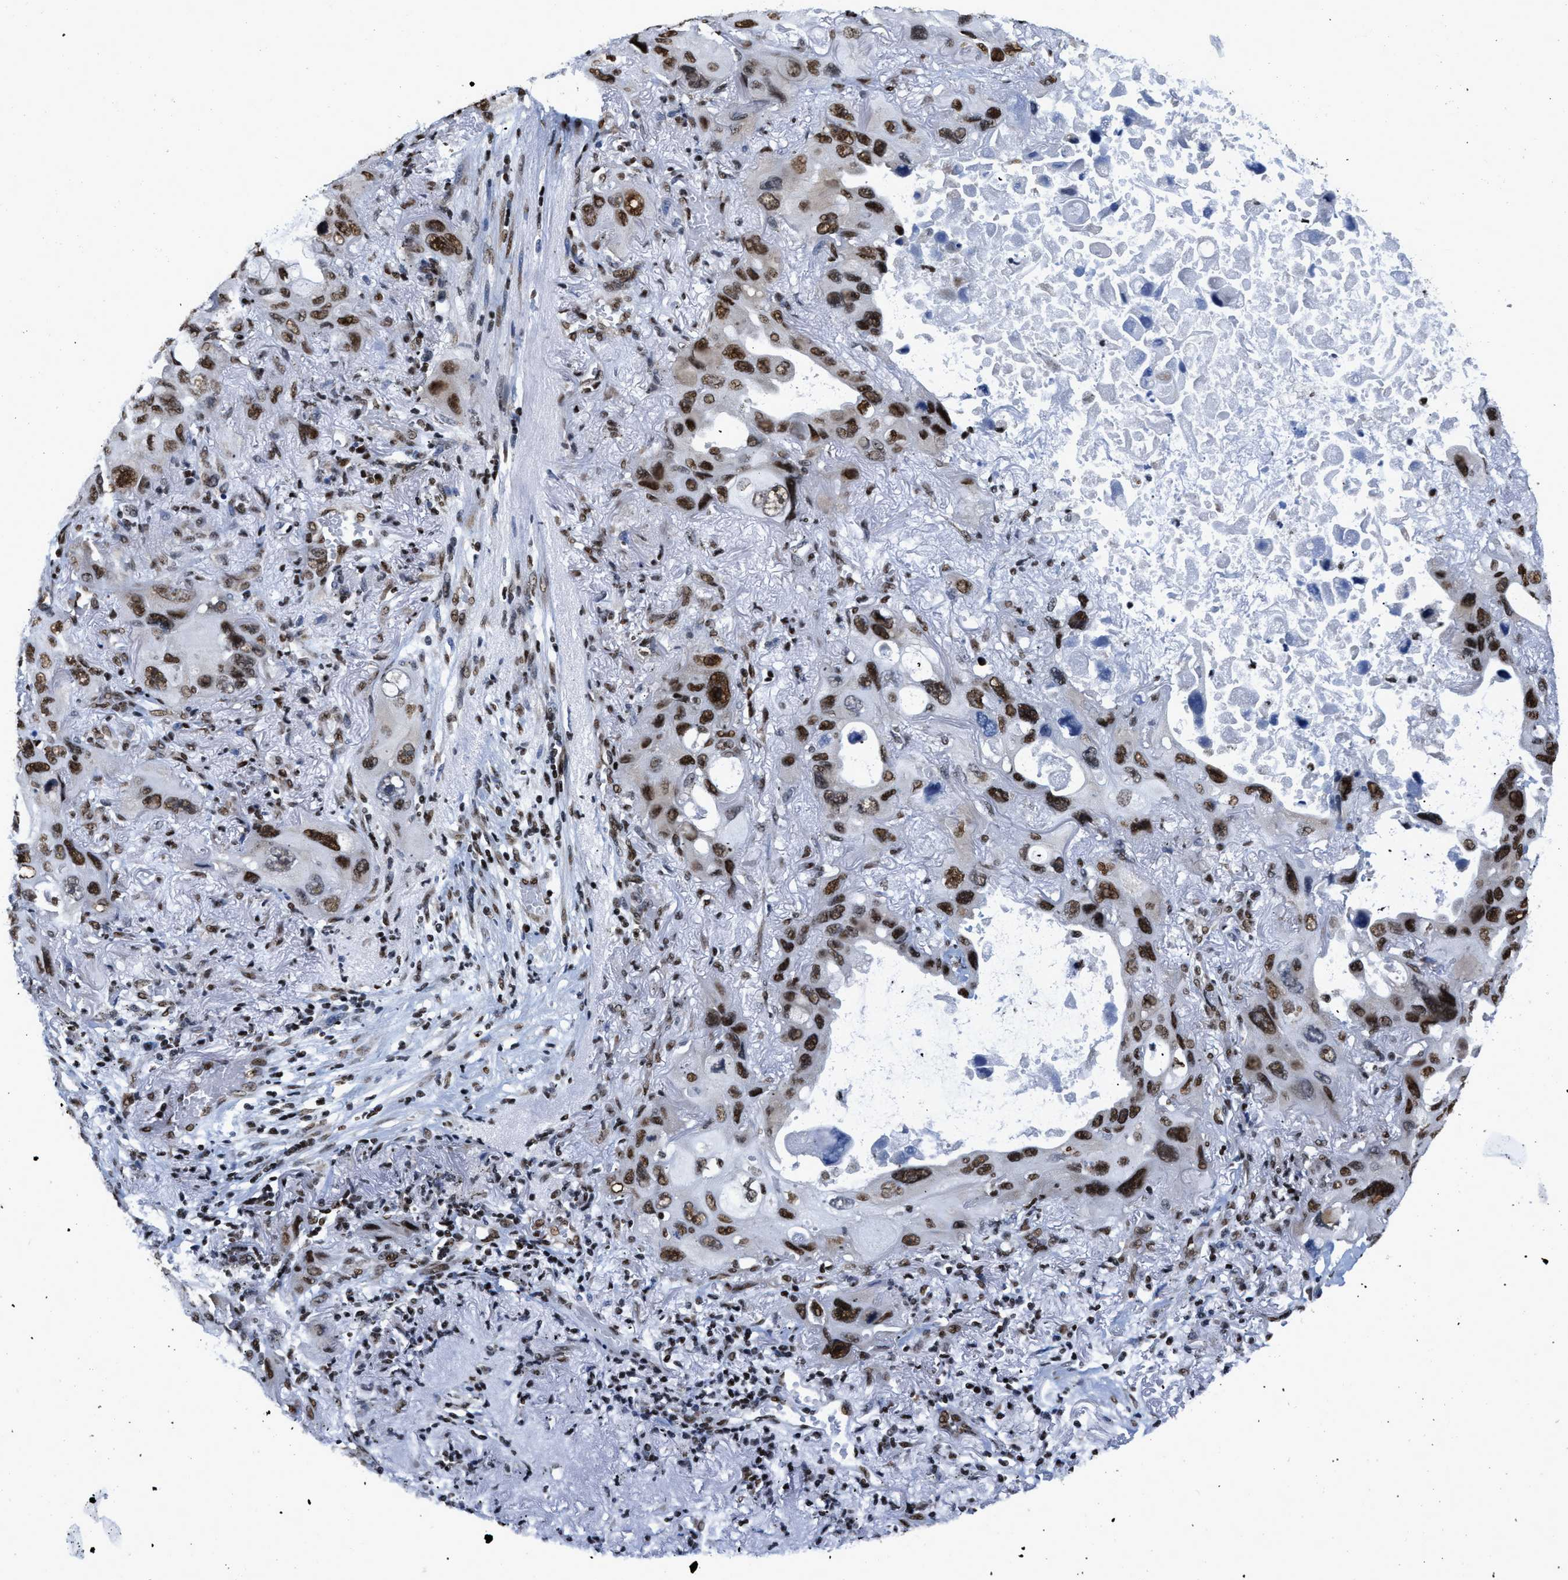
{"staining": {"intensity": "strong", "quantity": ">75%", "location": "nuclear"}, "tissue": "lung cancer", "cell_type": "Tumor cells", "image_type": "cancer", "snomed": [{"axis": "morphology", "description": "Squamous cell carcinoma, NOS"}, {"axis": "topography", "description": "Lung"}], "caption": "Human lung cancer (squamous cell carcinoma) stained with a brown dye shows strong nuclear positive positivity in about >75% of tumor cells.", "gene": "CREB1", "patient": {"sex": "female", "age": 73}}